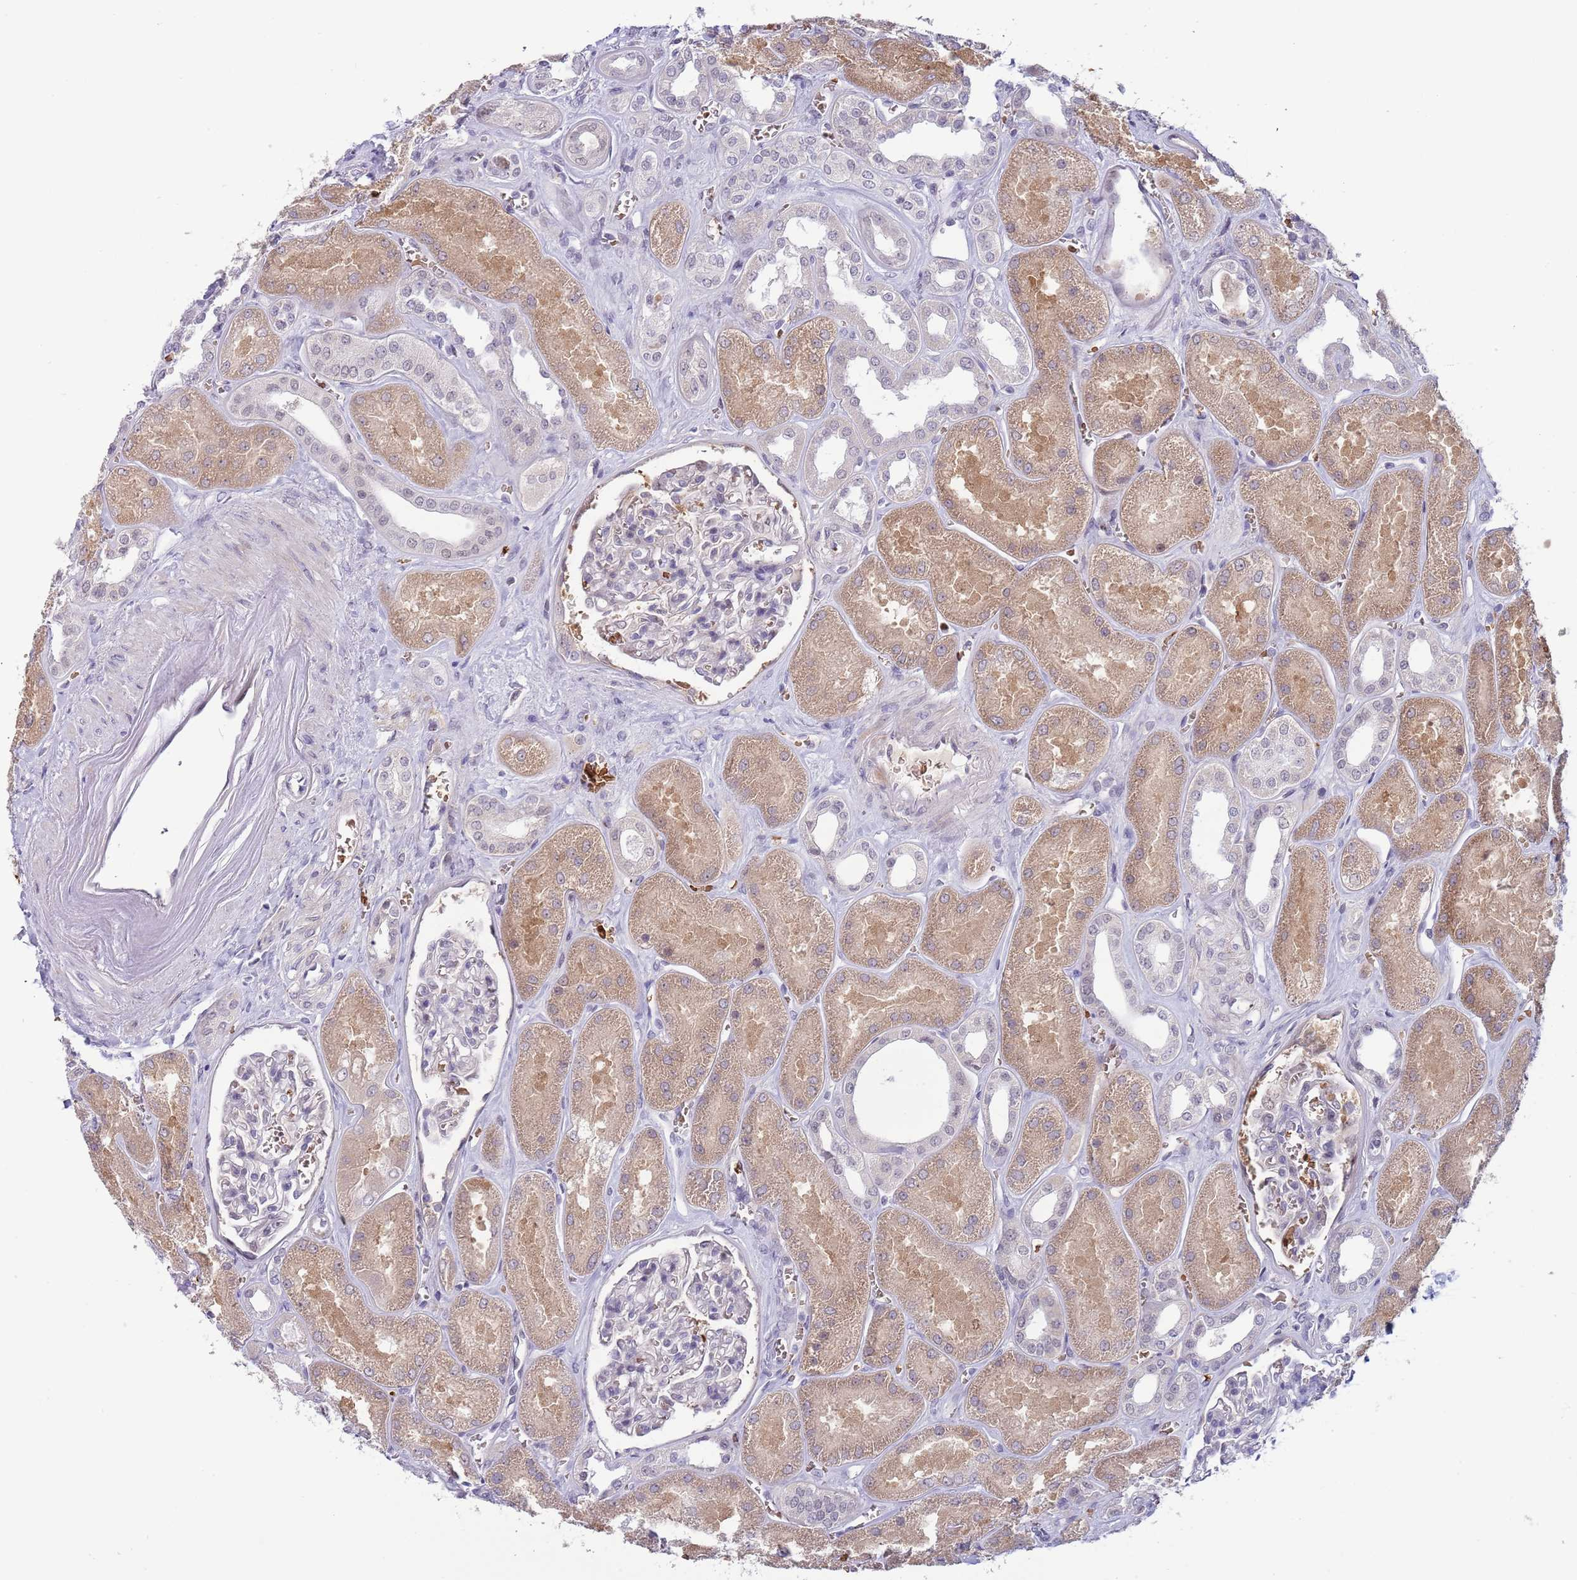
{"staining": {"intensity": "negative", "quantity": "none", "location": "none"}, "tissue": "kidney", "cell_type": "Cells in glomeruli", "image_type": "normal", "snomed": [{"axis": "morphology", "description": "Normal tissue, NOS"}, {"axis": "morphology", "description": "Adenocarcinoma, NOS"}, {"axis": "topography", "description": "Kidney"}], "caption": "An IHC image of benign kidney is shown. There is no staining in cells in glomeruli of kidney.", "gene": "LYPD6B", "patient": {"sex": "female", "age": 68}}